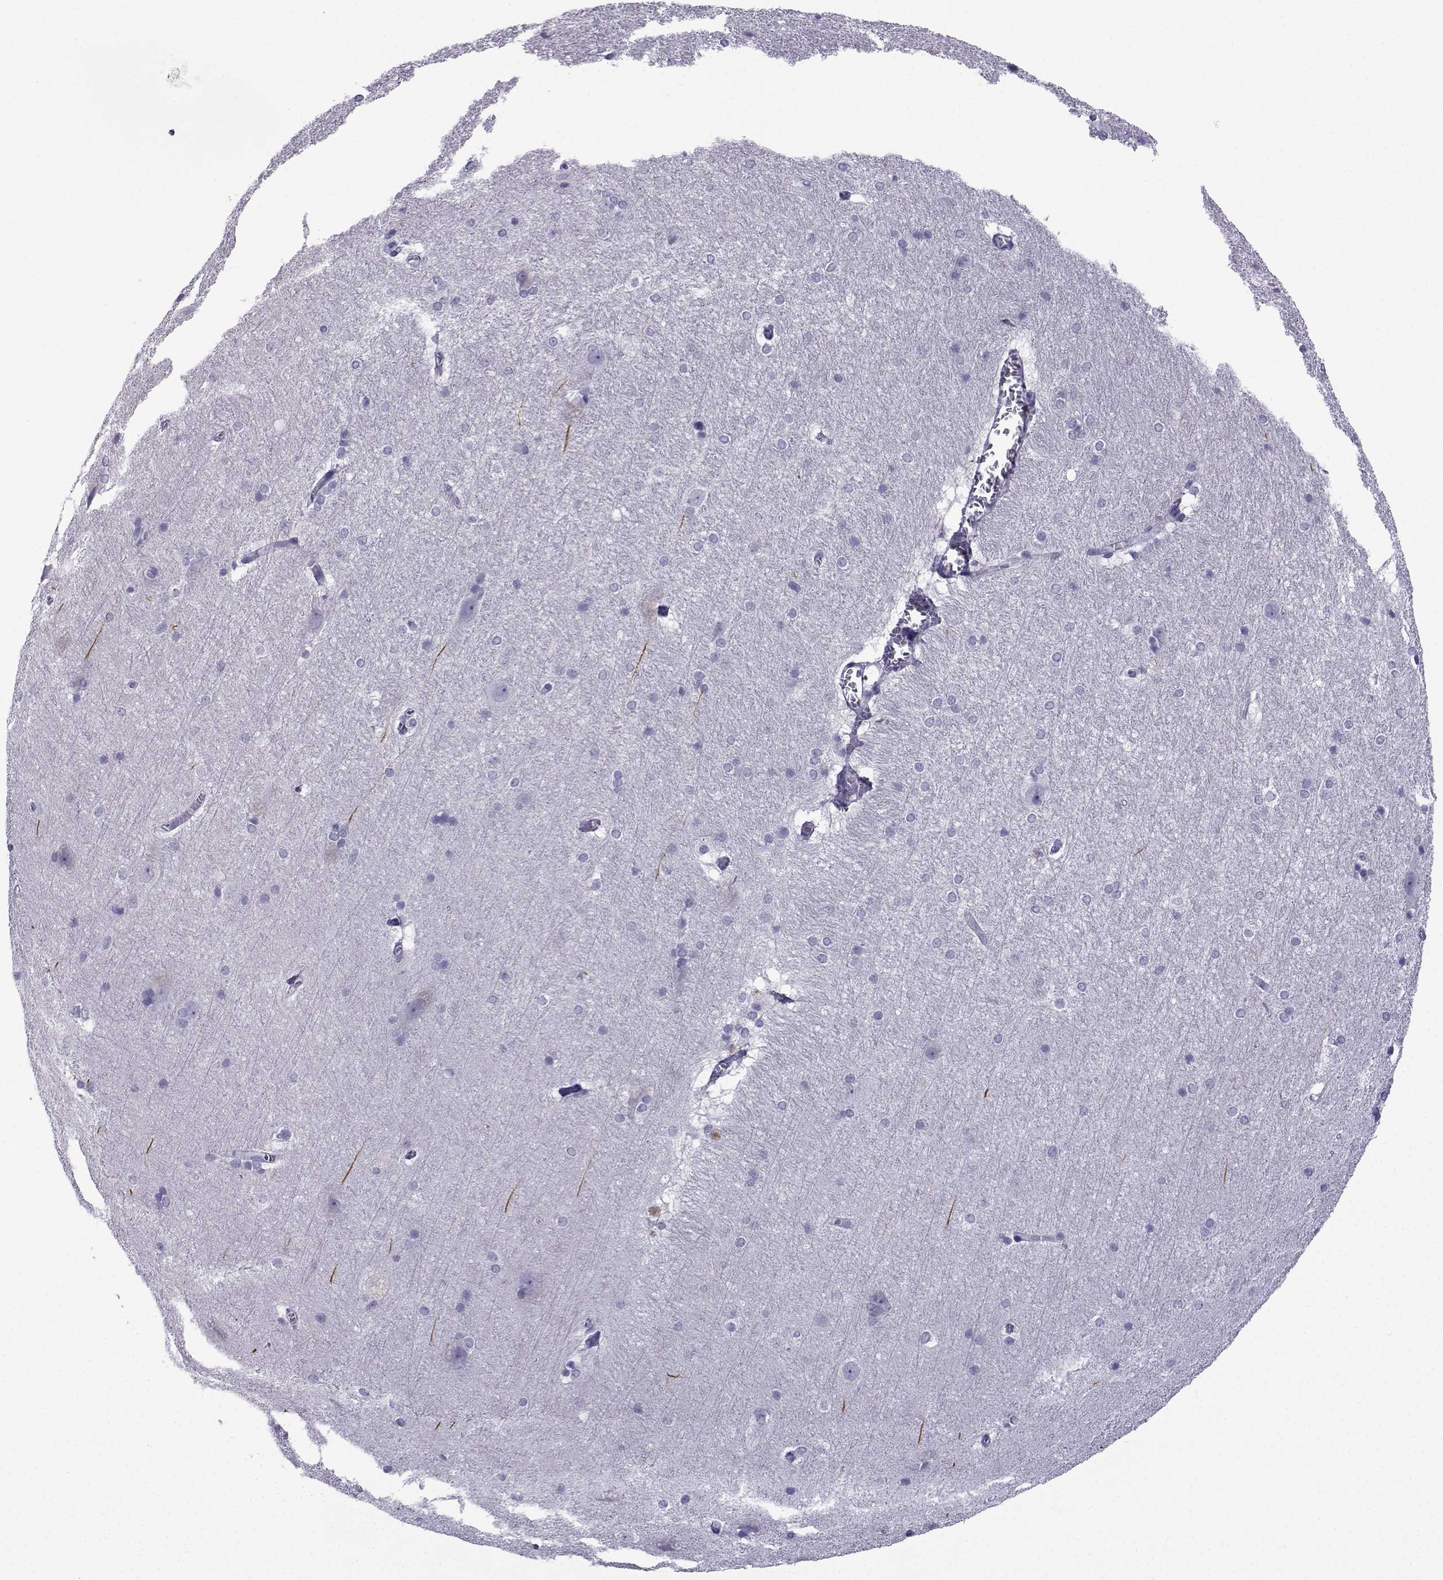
{"staining": {"intensity": "negative", "quantity": "none", "location": "none"}, "tissue": "hippocampus", "cell_type": "Glial cells", "image_type": "normal", "snomed": [{"axis": "morphology", "description": "Normal tissue, NOS"}, {"axis": "topography", "description": "Cerebral cortex"}, {"axis": "topography", "description": "Hippocampus"}], "caption": "Immunohistochemistry micrograph of benign human hippocampus stained for a protein (brown), which demonstrates no expression in glial cells.", "gene": "TRIM46", "patient": {"sex": "female", "age": 19}}